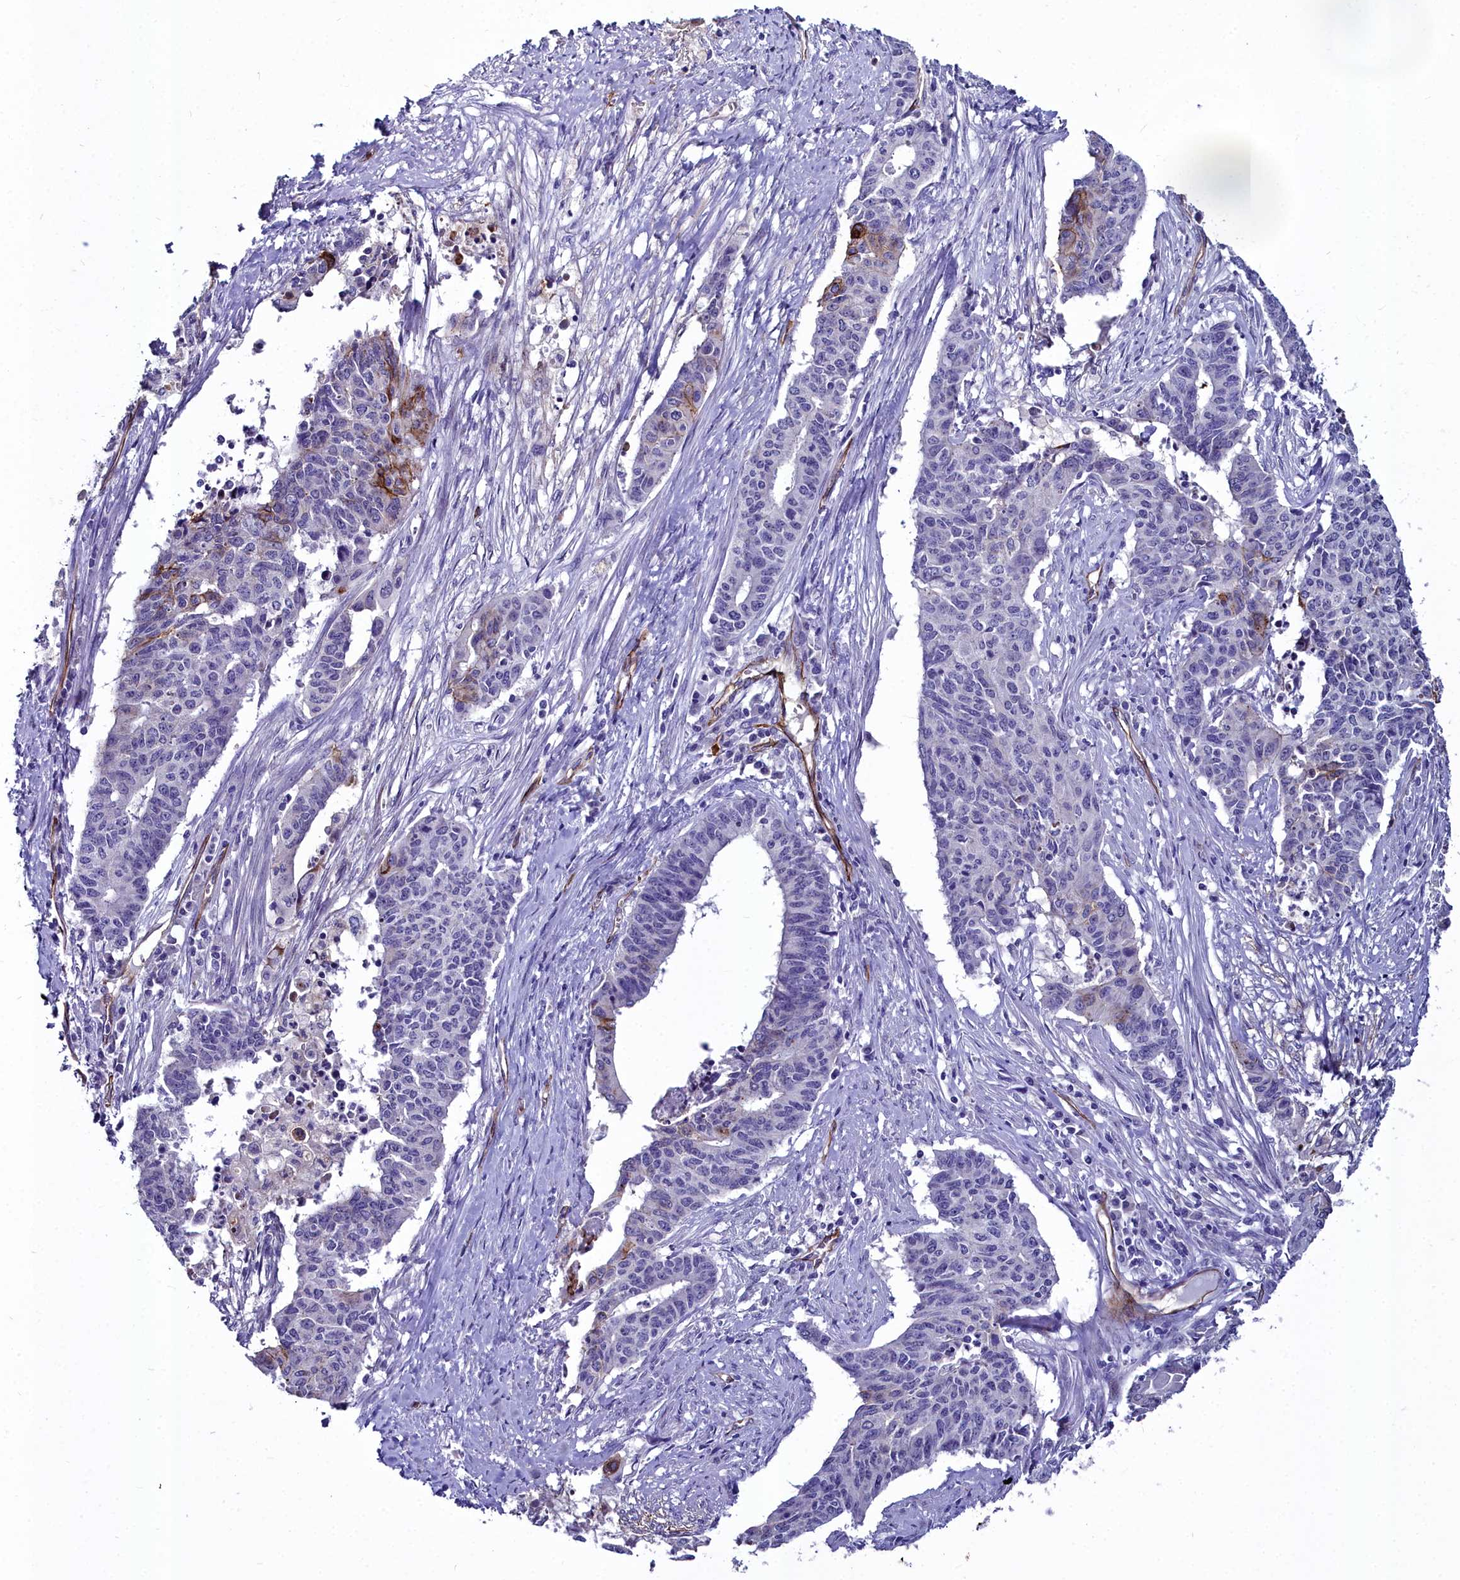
{"staining": {"intensity": "negative", "quantity": "none", "location": "none"}, "tissue": "endometrial cancer", "cell_type": "Tumor cells", "image_type": "cancer", "snomed": [{"axis": "morphology", "description": "Adenocarcinoma, NOS"}, {"axis": "topography", "description": "Endometrium"}], "caption": "A high-resolution image shows IHC staining of endometrial adenocarcinoma, which demonstrates no significant expression in tumor cells.", "gene": "CYP4F11", "patient": {"sex": "female", "age": 59}}